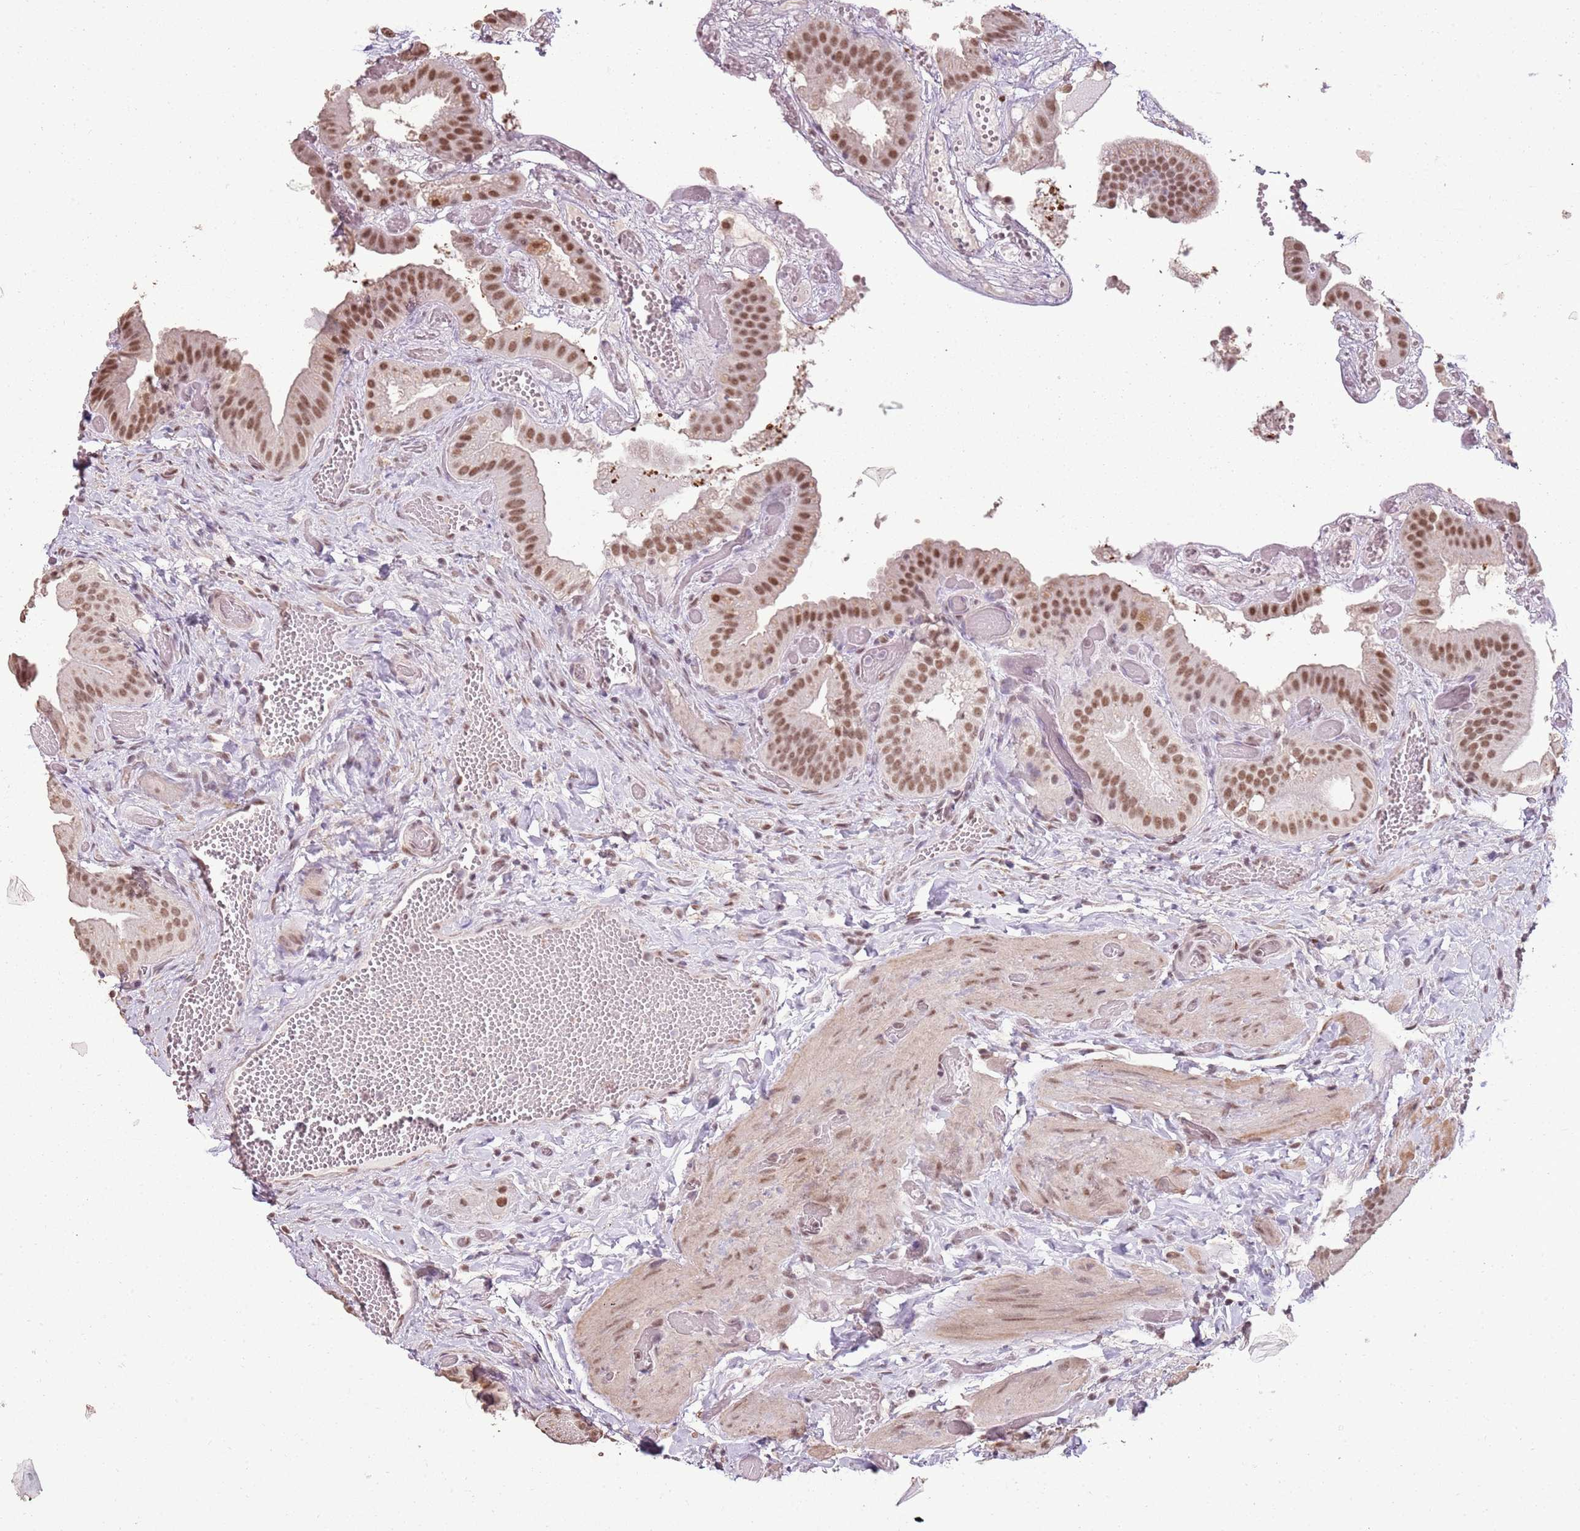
{"staining": {"intensity": "moderate", "quantity": ">75%", "location": "nuclear"}, "tissue": "gallbladder", "cell_type": "Glandular cells", "image_type": "normal", "snomed": [{"axis": "morphology", "description": "Normal tissue, NOS"}, {"axis": "topography", "description": "Gallbladder"}], "caption": "A photomicrograph of gallbladder stained for a protein demonstrates moderate nuclear brown staining in glandular cells. Nuclei are stained in blue.", "gene": "ARL14EP", "patient": {"sex": "female", "age": 64}}